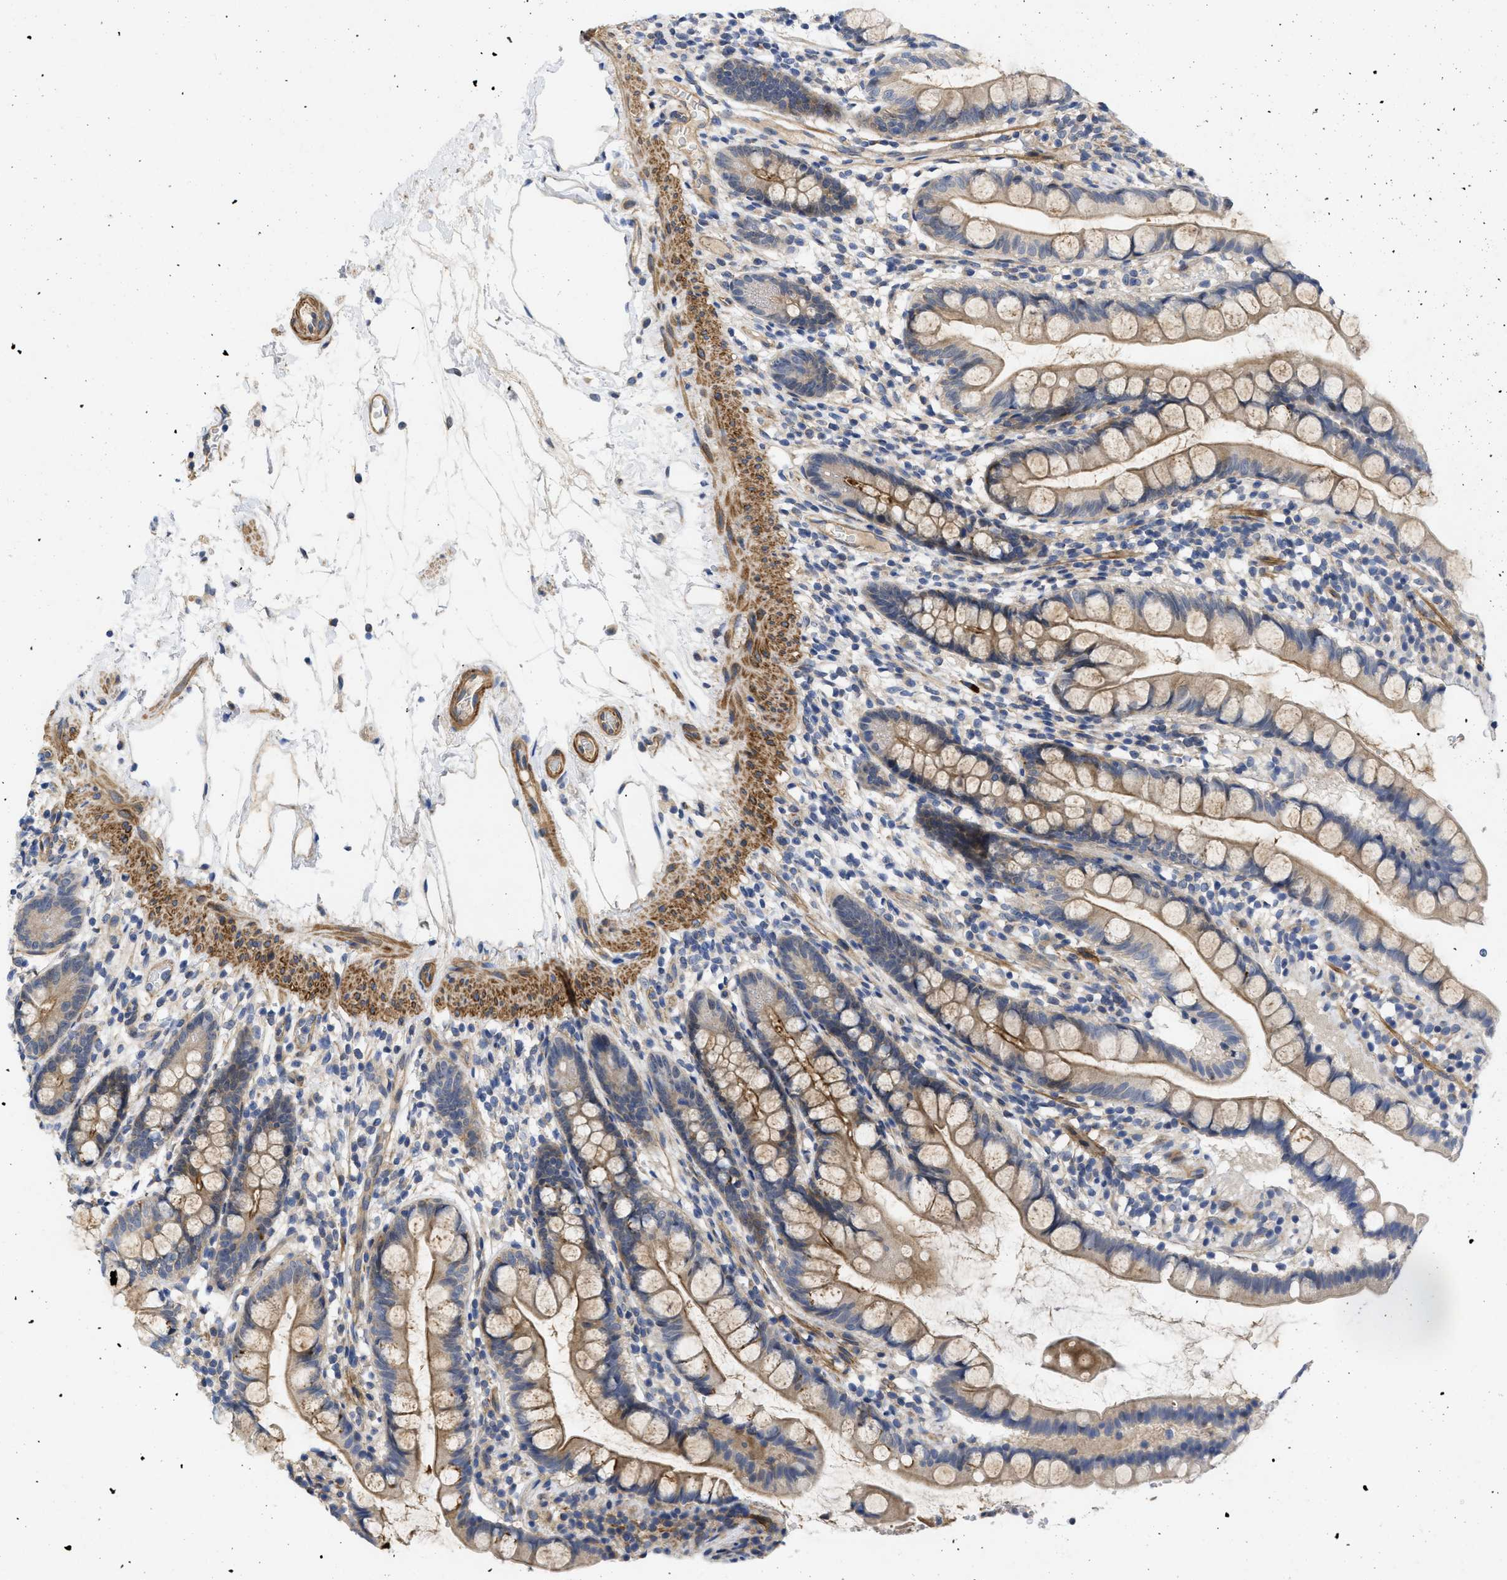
{"staining": {"intensity": "moderate", "quantity": "25%-75%", "location": "cytoplasmic/membranous"}, "tissue": "small intestine", "cell_type": "Glandular cells", "image_type": "normal", "snomed": [{"axis": "morphology", "description": "Normal tissue, NOS"}, {"axis": "topography", "description": "Small intestine"}], "caption": "The image reveals staining of unremarkable small intestine, revealing moderate cytoplasmic/membranous protein positivity (brown color) within glandular cells.", "gene": "ARHGEF26", "patient": {"sex": "female", "age": 84}}